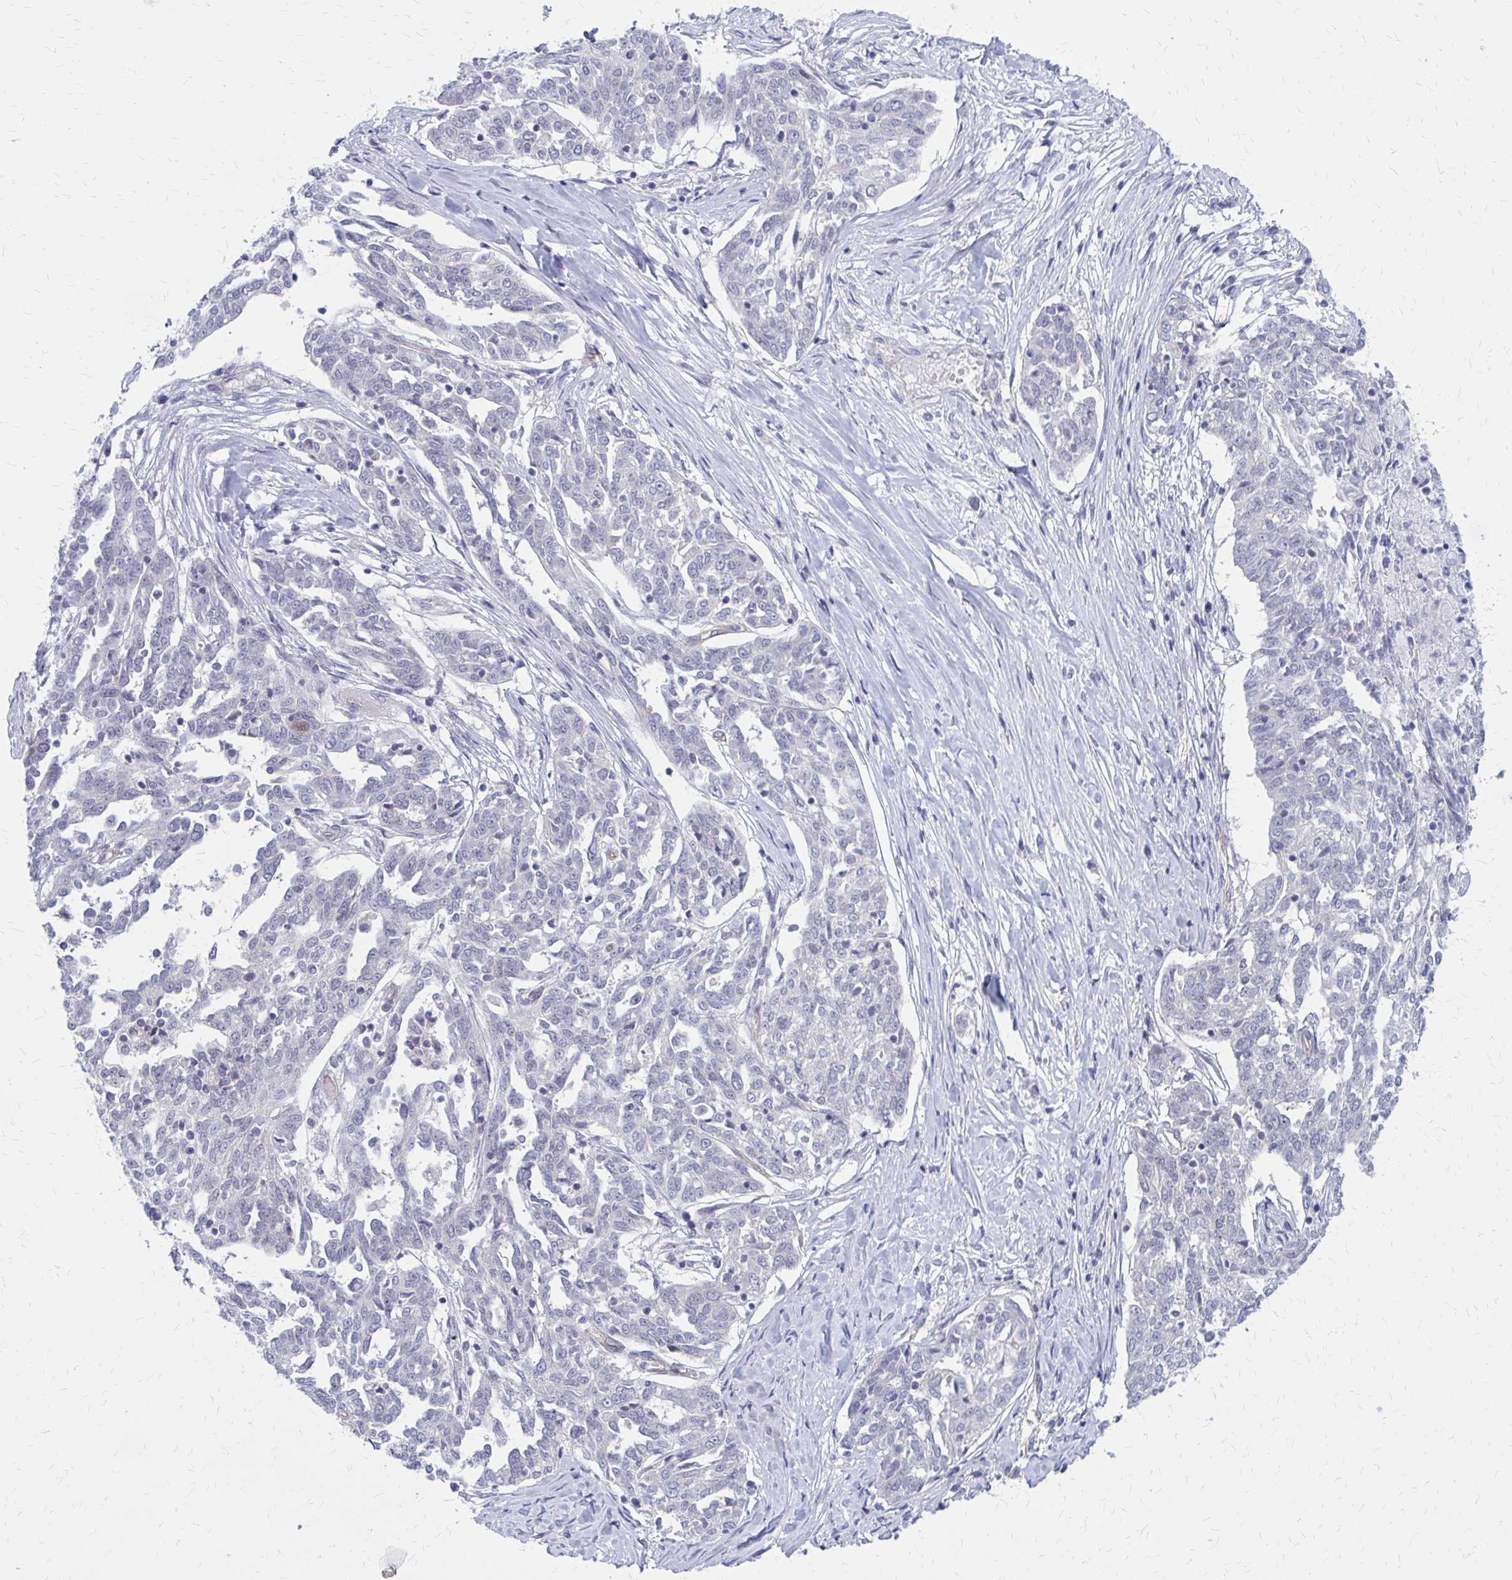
{"staining": {"intensity": "negative", "quantity": "none", "location": "none"}, "tissue": "ovarian cancer", "cell_type": "Tumor cells", "image_type": "cancer", "snomed": [{"axis": "morphology", "description": "Cystadenocarcinoma, serous, NOS"}, {"axis": "topography", "description": "Ovary"}], "caption": "DAB (3,3'-diaminobenzidine) immunohistochemical staining of human ovarian serous cystadenocarcinoma demonstrates no significant staining in tumor cells. Brightfield microscopy of IHC stained with DAB (3,3'-diaminobenzidine) (brown) and hematoxylin (blue), captured at high magnification.", "gene": "CLIC2", "patient": {"sex": "female", "age": 67}}